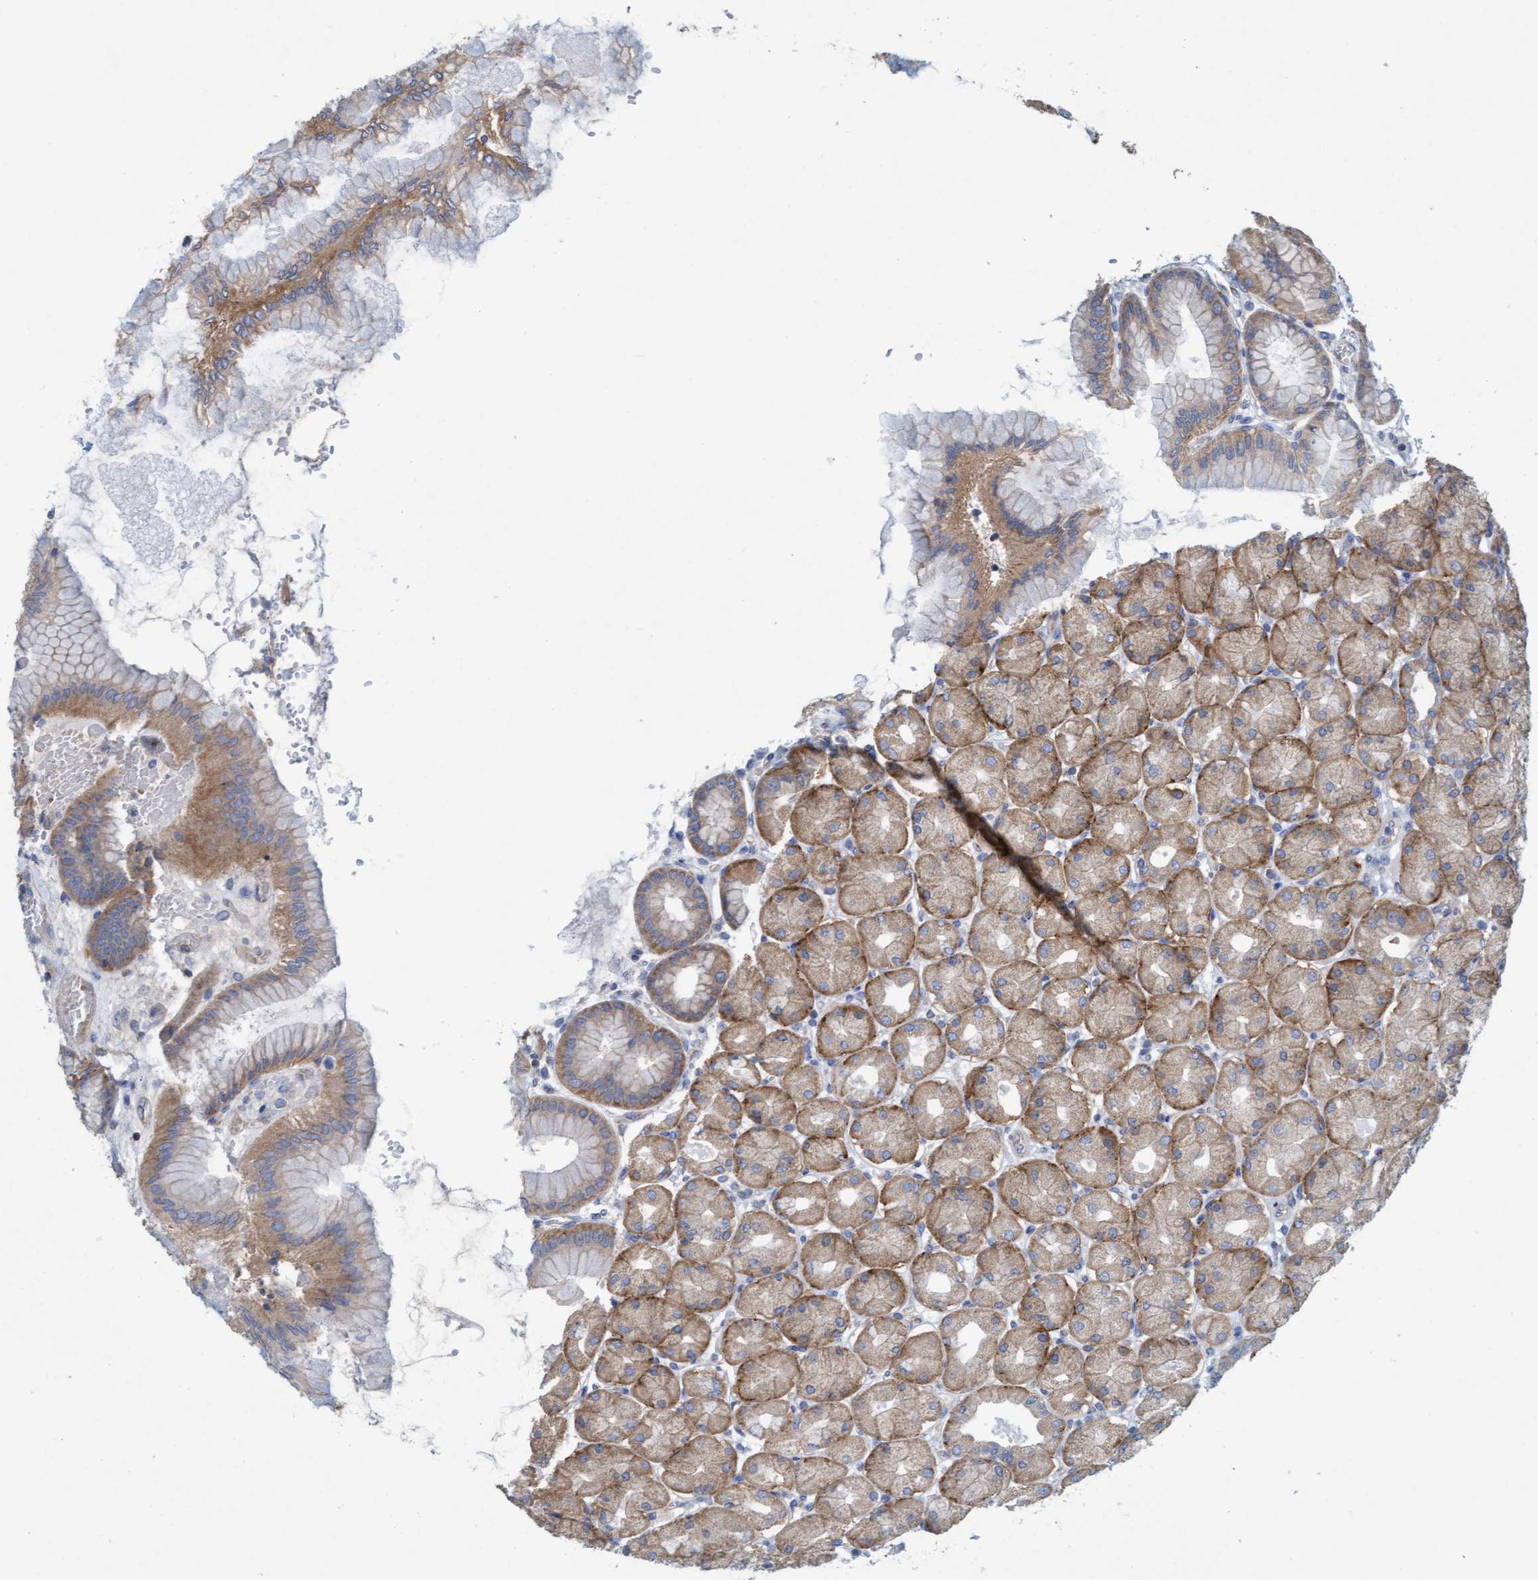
{"staining": {"intensity": "moderate", "quantity": ">75%", "location": "cytoplasmic/membranous"}, "tissue": "stomach", "cell_type": "Glandular cells", "image_type": "normal", "snomed": [{"axis": "morphology", "description": "Normal tissue, NOS"}, {"axis": "topography", "description": "Stomach, upper"}], "caption": "This is a histology image of immunohistochemistry staining of benign stomach, which shows moderate positivity in the cytoplasmic/membranous of glandular cells.", "gene": "SIGIRR", "patient": {"sex": "female", "age": 56}}